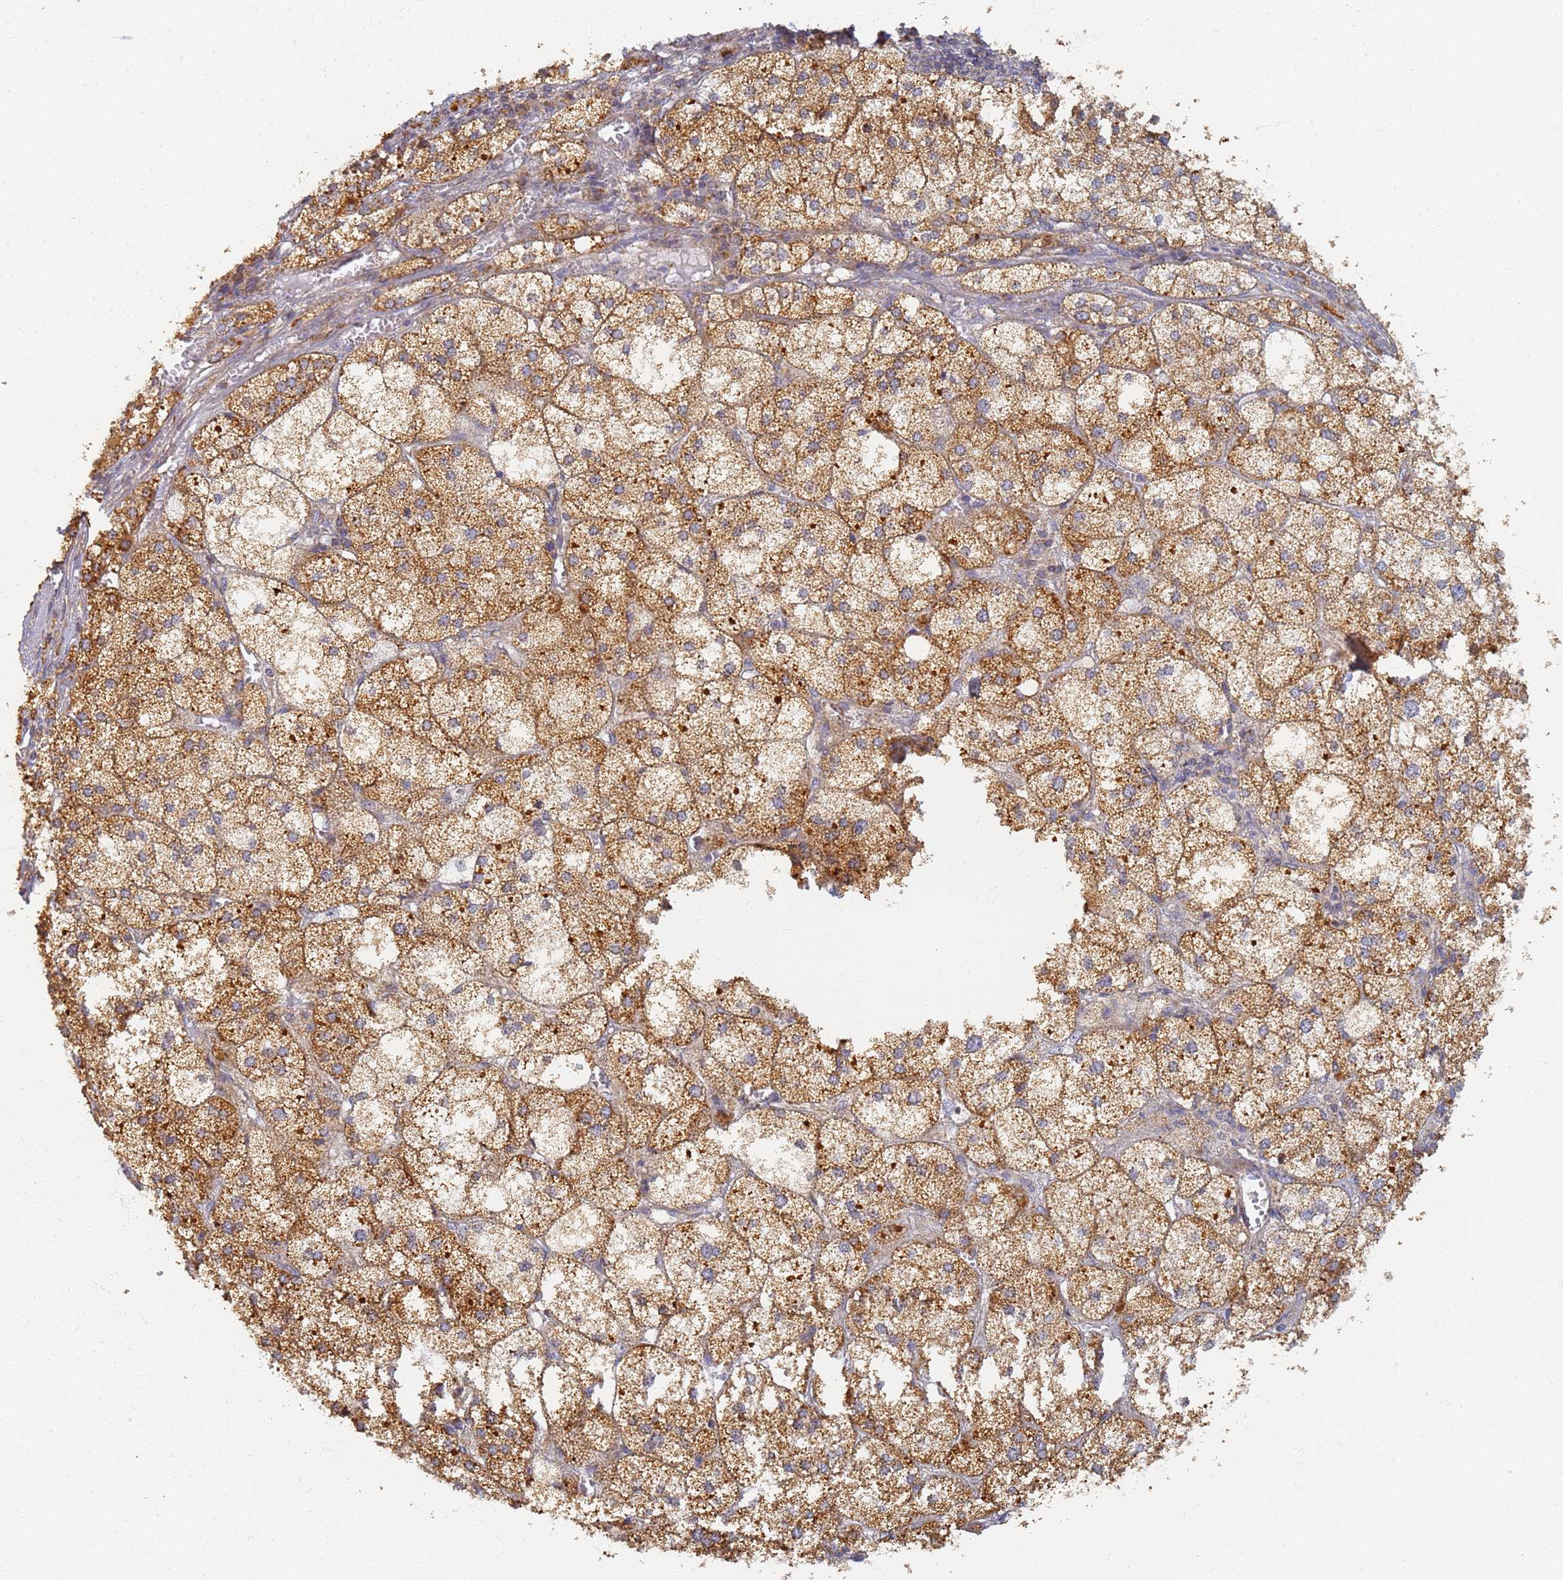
{"staining": {"intensity": "strong", "quantity": ">75%", "location": "cytoplasmic/membranous"}, "tissue": "adrenal gland", "cell_type": "Glandular cells", "image_type": "normal", "snomed": [{"axis": "morphology", "description": "Normal tissue, NOS"}, {"axis": "topography", "description": "Adrenal gland"}], "caption": "Immunohistochemistry (IHC) staining of benign adrenal gland, which demonstrates high levels of strong cytoplasmic/membranous expression in approximately >75% of glandular cells indicating strong cytoplasmic/membranous protein positivity. The staining was performed using DAB (brown) for protein detection and nuclei were counterstained in hematoxylin (blue).", "gene": "UTP23", "patient": {"sex": "female", "age": 61}}